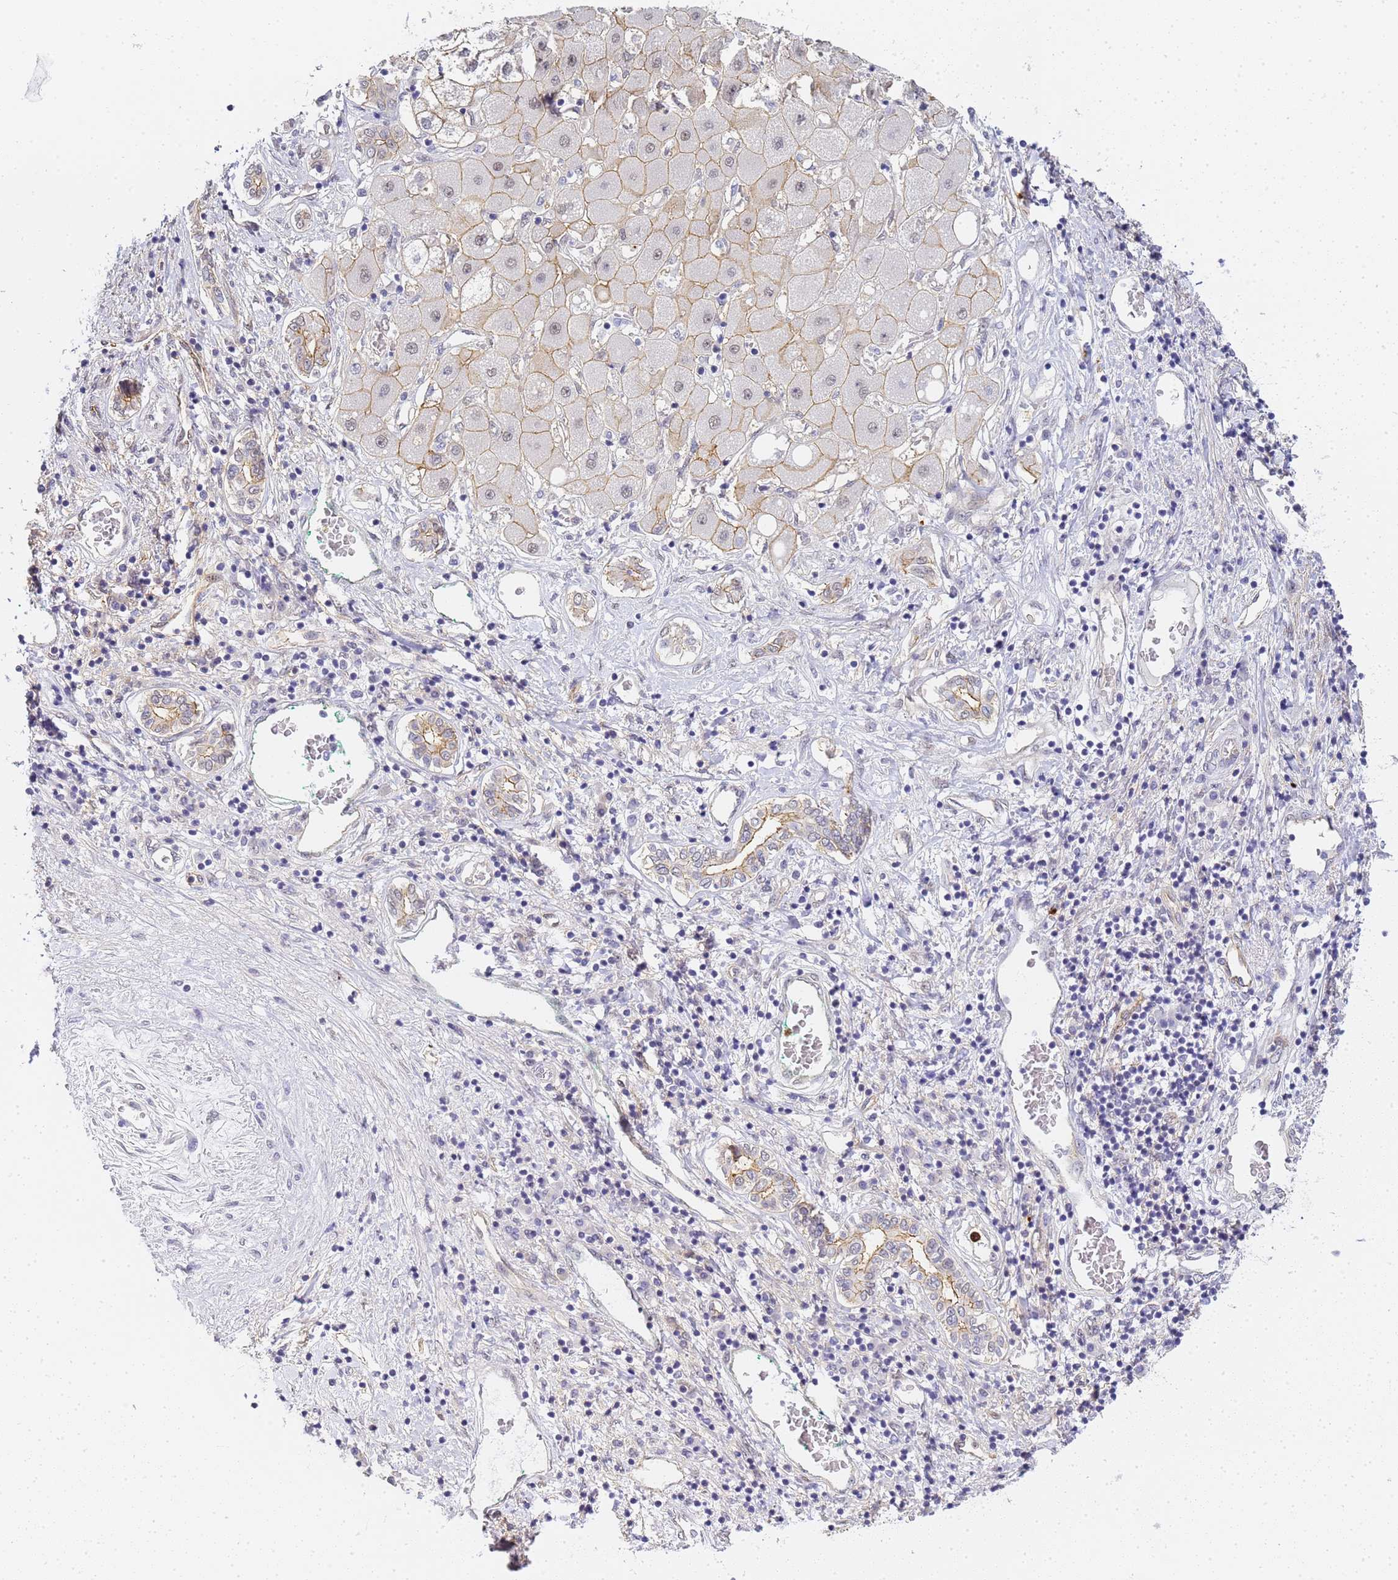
{"staining": {"intensity": "weak", "quantity": "25%-75%", "location": "cytoplasmic/membranous"}, "tissue": "liver cancer", "cell_type": "Tumor cells", "image_type": "cancer", "snomed": [{"axis": "morphology", "description": "Carcinoma, Hepatocellular, NOS"}, {"axis": "topography", "description": "Liver"}], "caption": "This photomicrograph demonstrates liver cancer (hepatocellular carcinoma) stained with immunohistochemistry to label a protein in brown. The cytoplasmic/membranous of tumor cells show weak positivity for the protein. Nuclei are counter-stained blue.", "gene": "GON4L", "patient": {"sex": "male", "age": 65}}